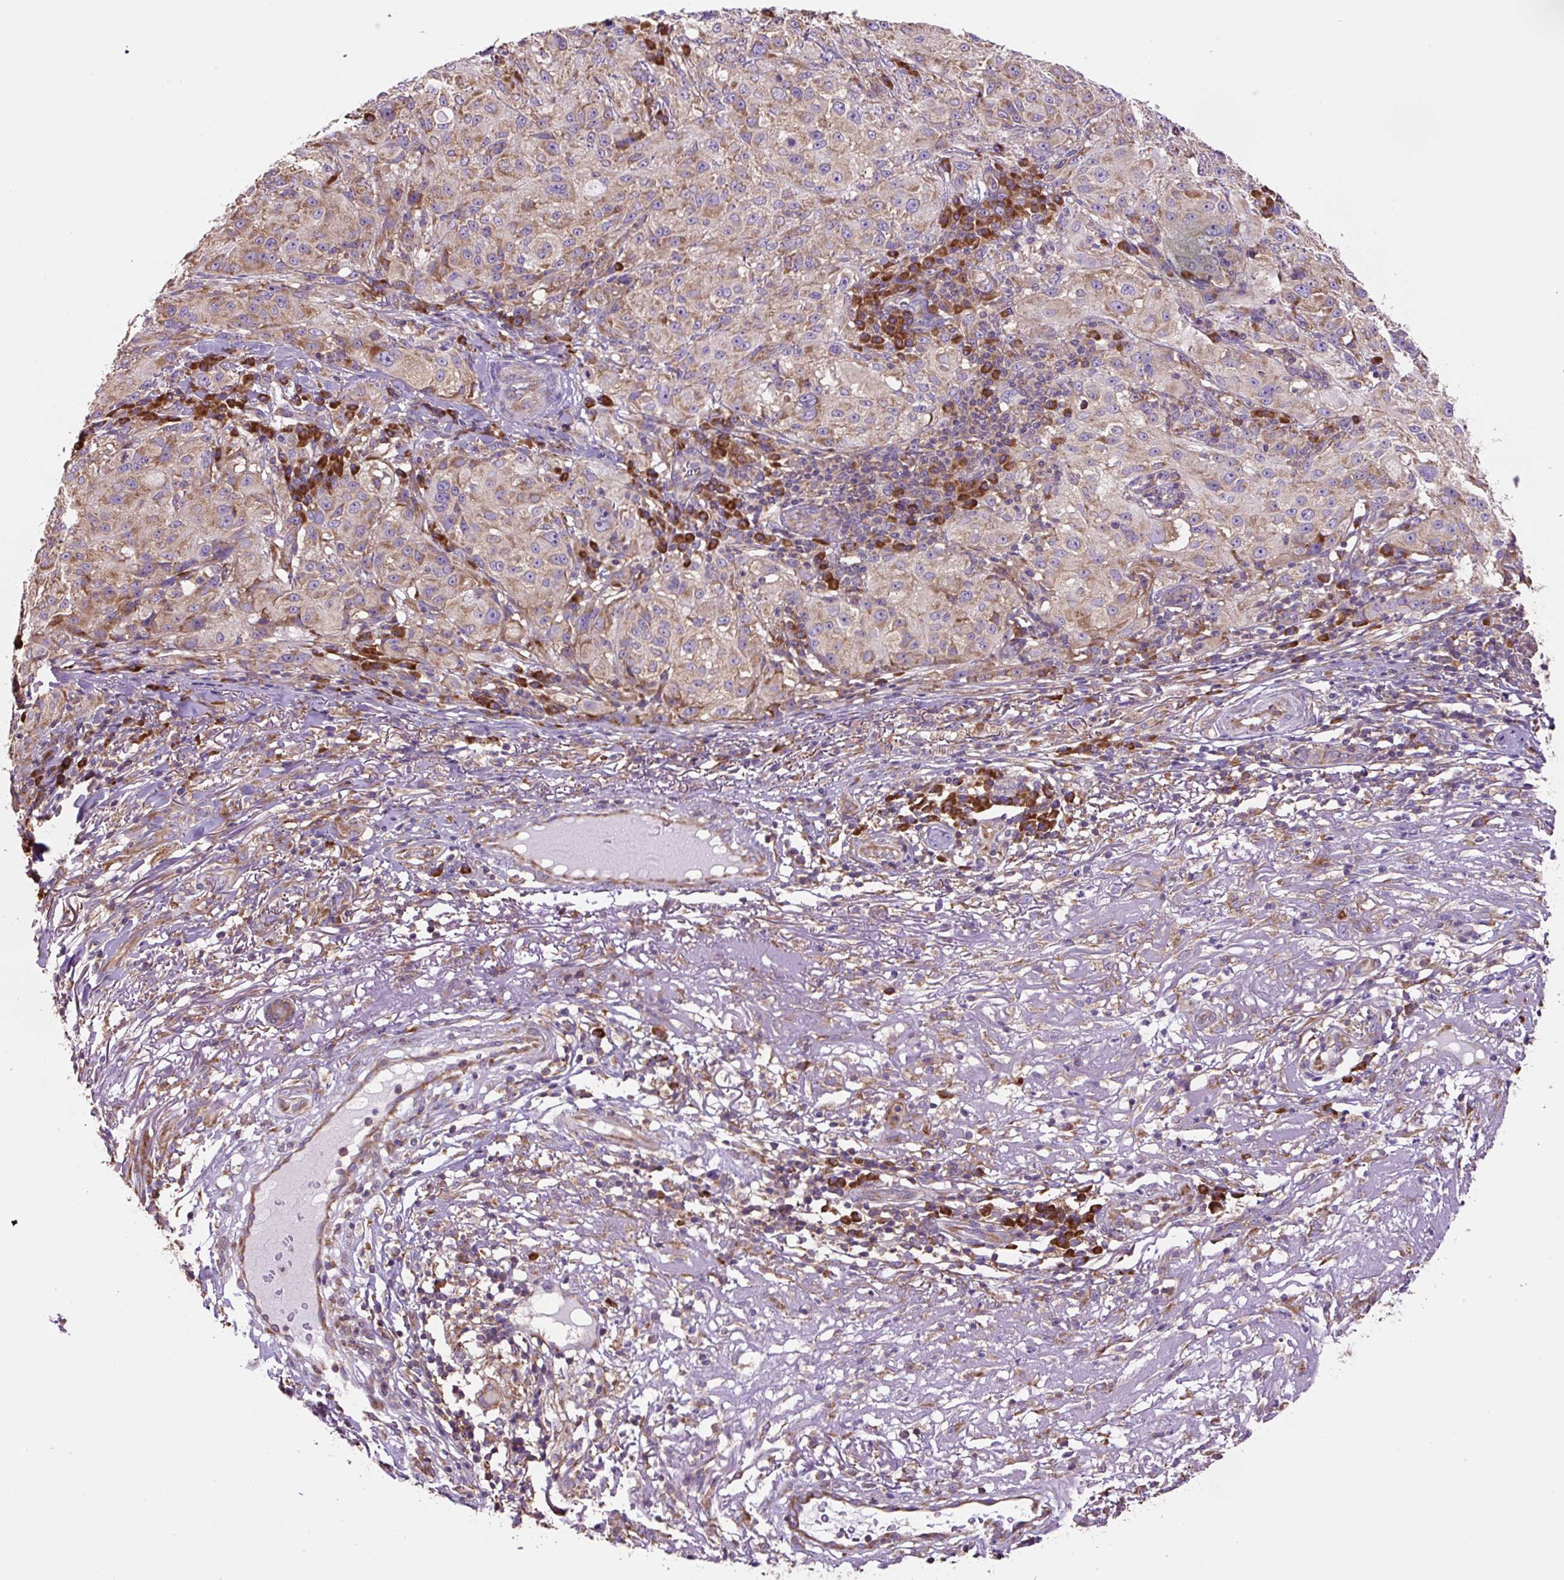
{"staining": {"intensity": "moderate", "quantity": ">75%", "location": "cytoplasmic/membranous"}, "tissue": "melanoma", "cell_type": "Tumor cells", "image_type": "cancer", "snomed": [{"axis": "morphology", "description": "Necrosis, NOS"}, {"axis": "morphology", "description": "Malignant melanoma, NOS"}, {"axis": "topography", "description": "Skin"}], "caption": "Moderate cytoplasmic/membranous expression for a protein is appreciated in about >75% of tumor cells of malignant melanoma using IHC.", "gene": "RPS23", "patient": {"sex": "female", "age": 87}}